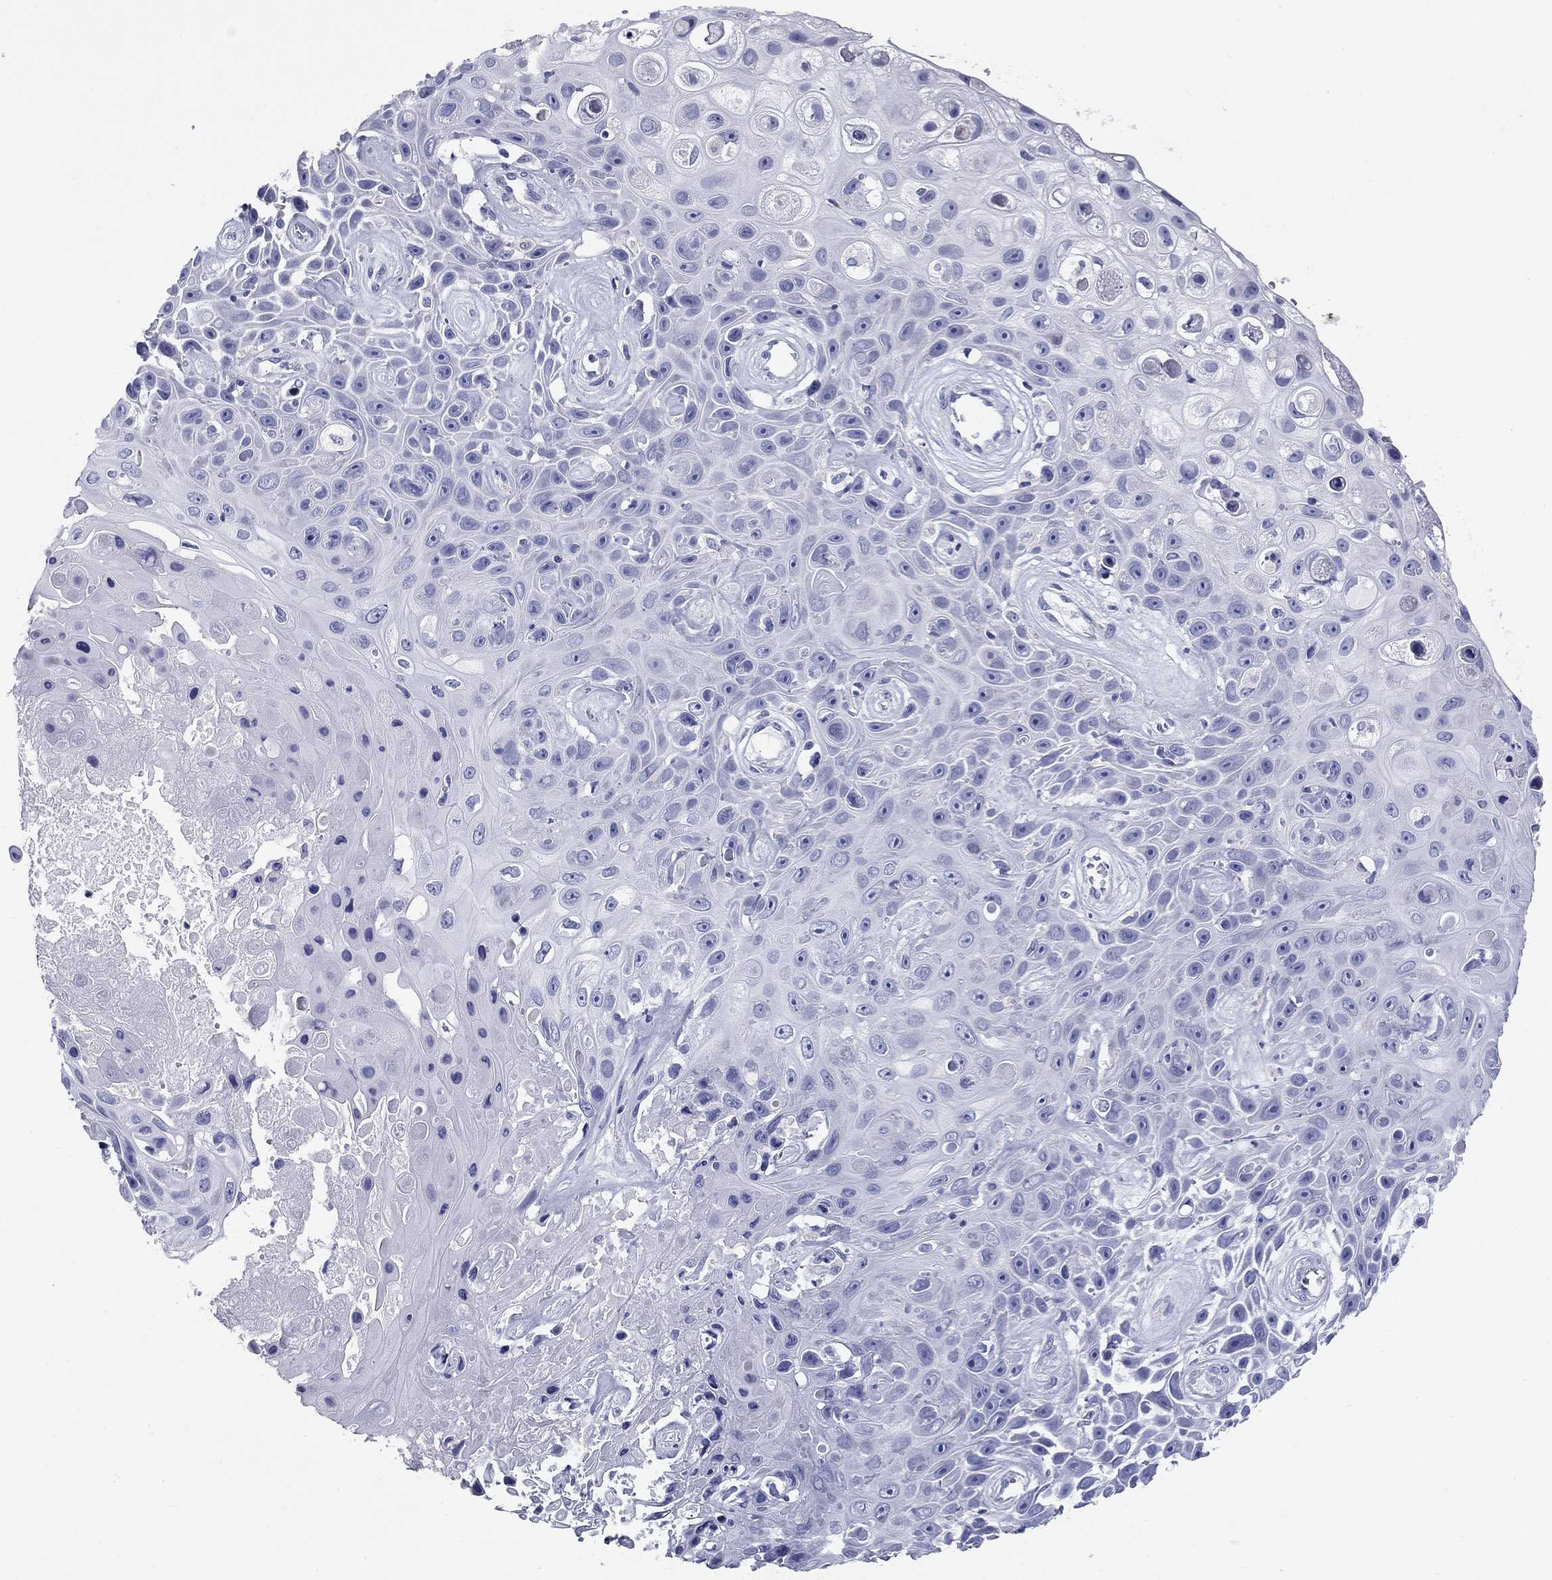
{"staining": {"intensity": "negative", "quantity": "none", "location": "none"}, "tissue": "skin cancer", "cell_type": "Tumor cells", "image_type": "cancer", "snomed": [{"axis": "morphology", "description": "Squamous cell carcinoma, NOS"}, {"axis": "topography", "description": "Skin"}], "caption": "This is an immunohistochemistry (IHC) image of human skin cancer. There is no expression in tumor cells.", "gene": "UPB1", "patient": {"sex": "male", "age": 82}}